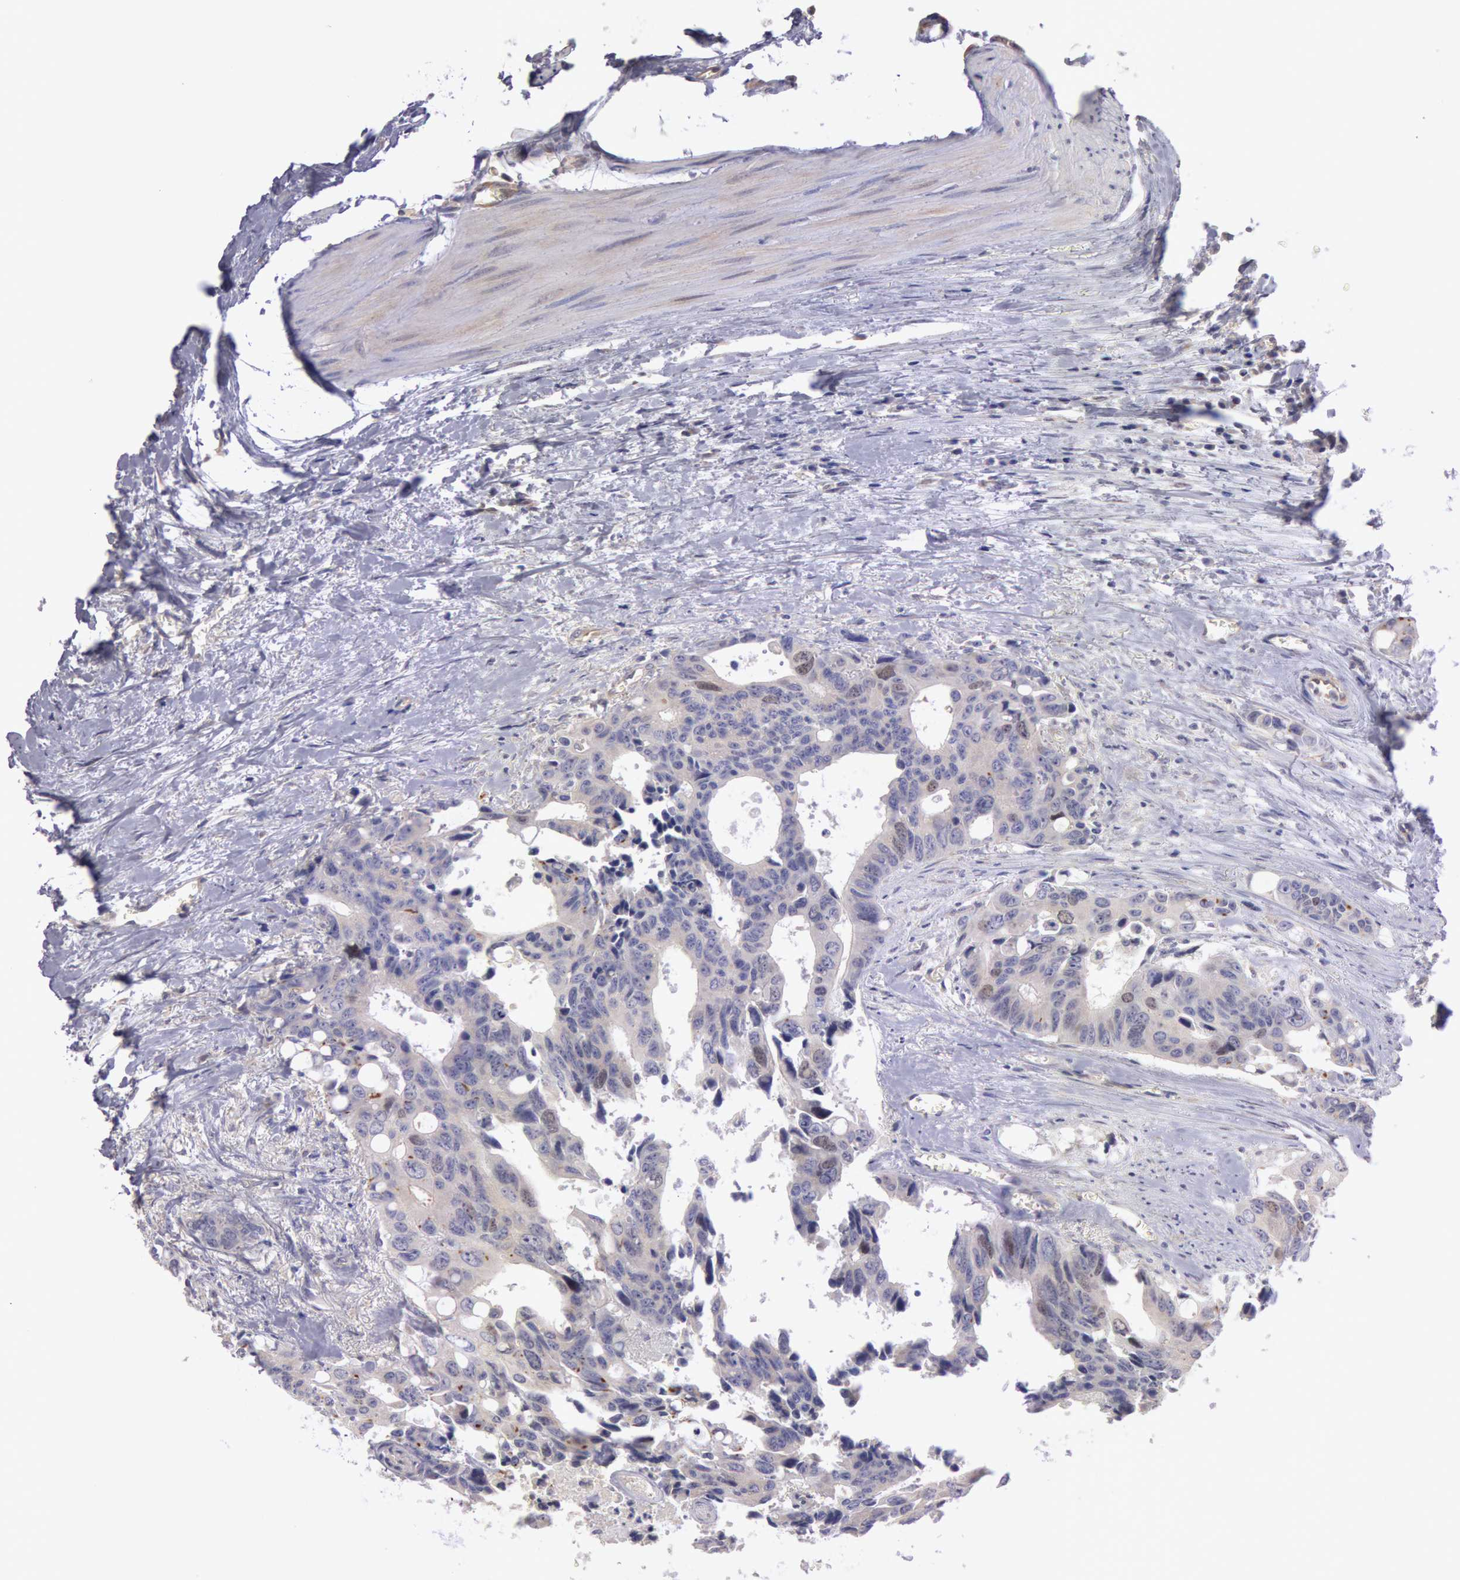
{"staining": {"intensity": "negative", "quantity": "none", "location": "none"}, "tissue": "colorectal cancer", "cell_type": "Tumor cells", "image_type": "cancer", "snomed": [{"axis": "morphology", "description": "Adenocarcinoma, NOS"}, {"axis": "topography", "description": "Rectum"}], "caption": "IHC of colorectal cancer displays no positivity in tumor cells. The staining is performed using DAB (3,3'-diaminobenzidine) brown chromogen with nuclei counter-stained in using hematoxylin.", "gene": "AMOTL1", "patient": {"sex": "male", "age": 76}}